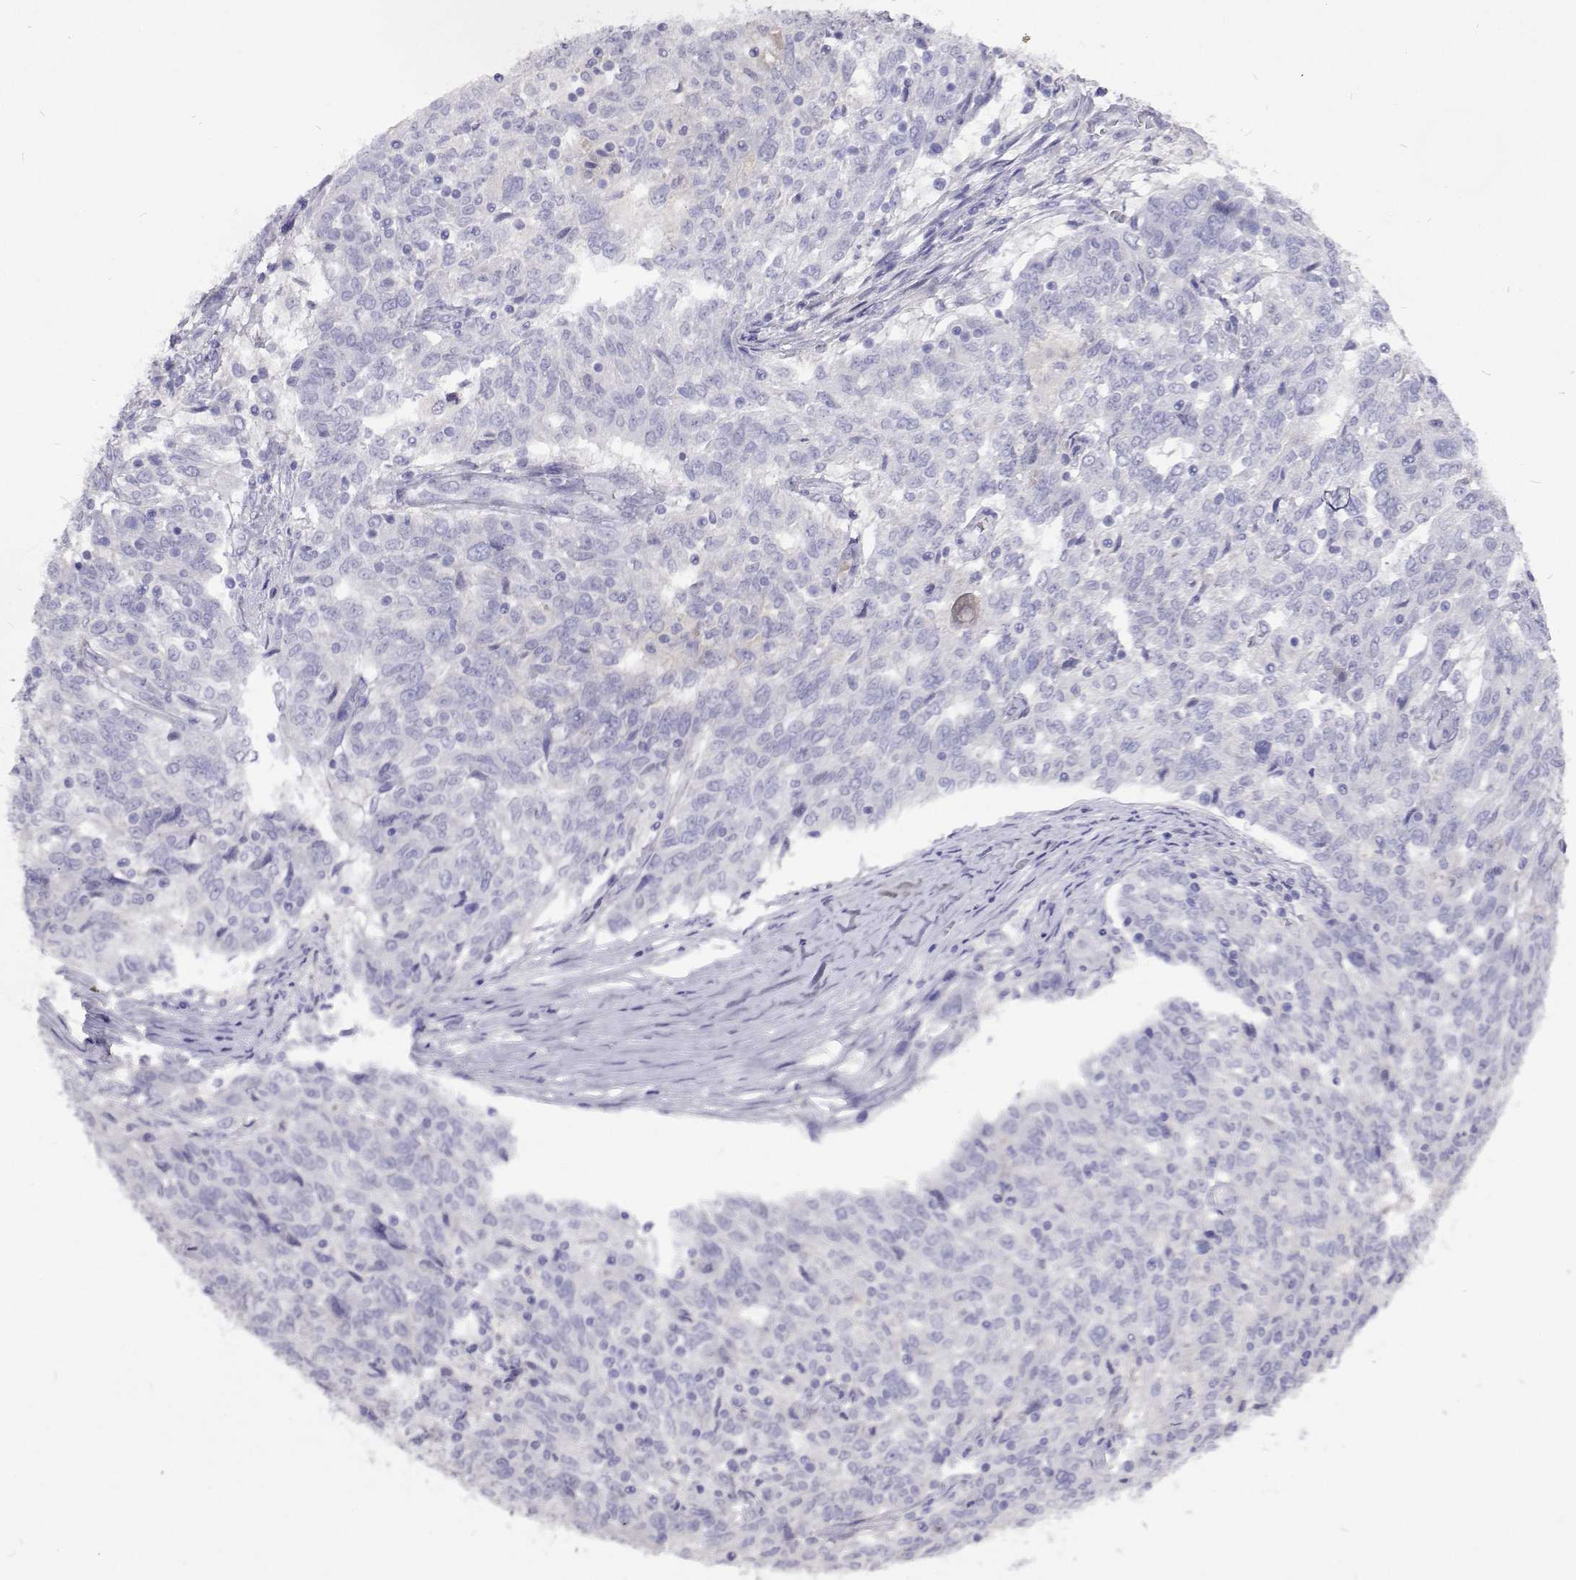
{"staining": {"intensity": "negative", "quantity": "none", "location": "none"}, "tissue": "ovarian cancer", "cell_type": "Tumor cells", "image_type": "cancer", "snomed": [{"axis": "morphology", "description": "Cystadenocarcinoma, serous, NOS"}, {"axis": "topography", "description": "Ovary"}], "caption": "Immunohistochemistry (IHC) histopathology image of neoplastic tissue: serous cystadenocarcinoma (ovarian) stained with DAB exhibits no significant protein staining in tumor cells.", "gene": "CFAP44", "patient": {"sex": "female", "age": 67}}